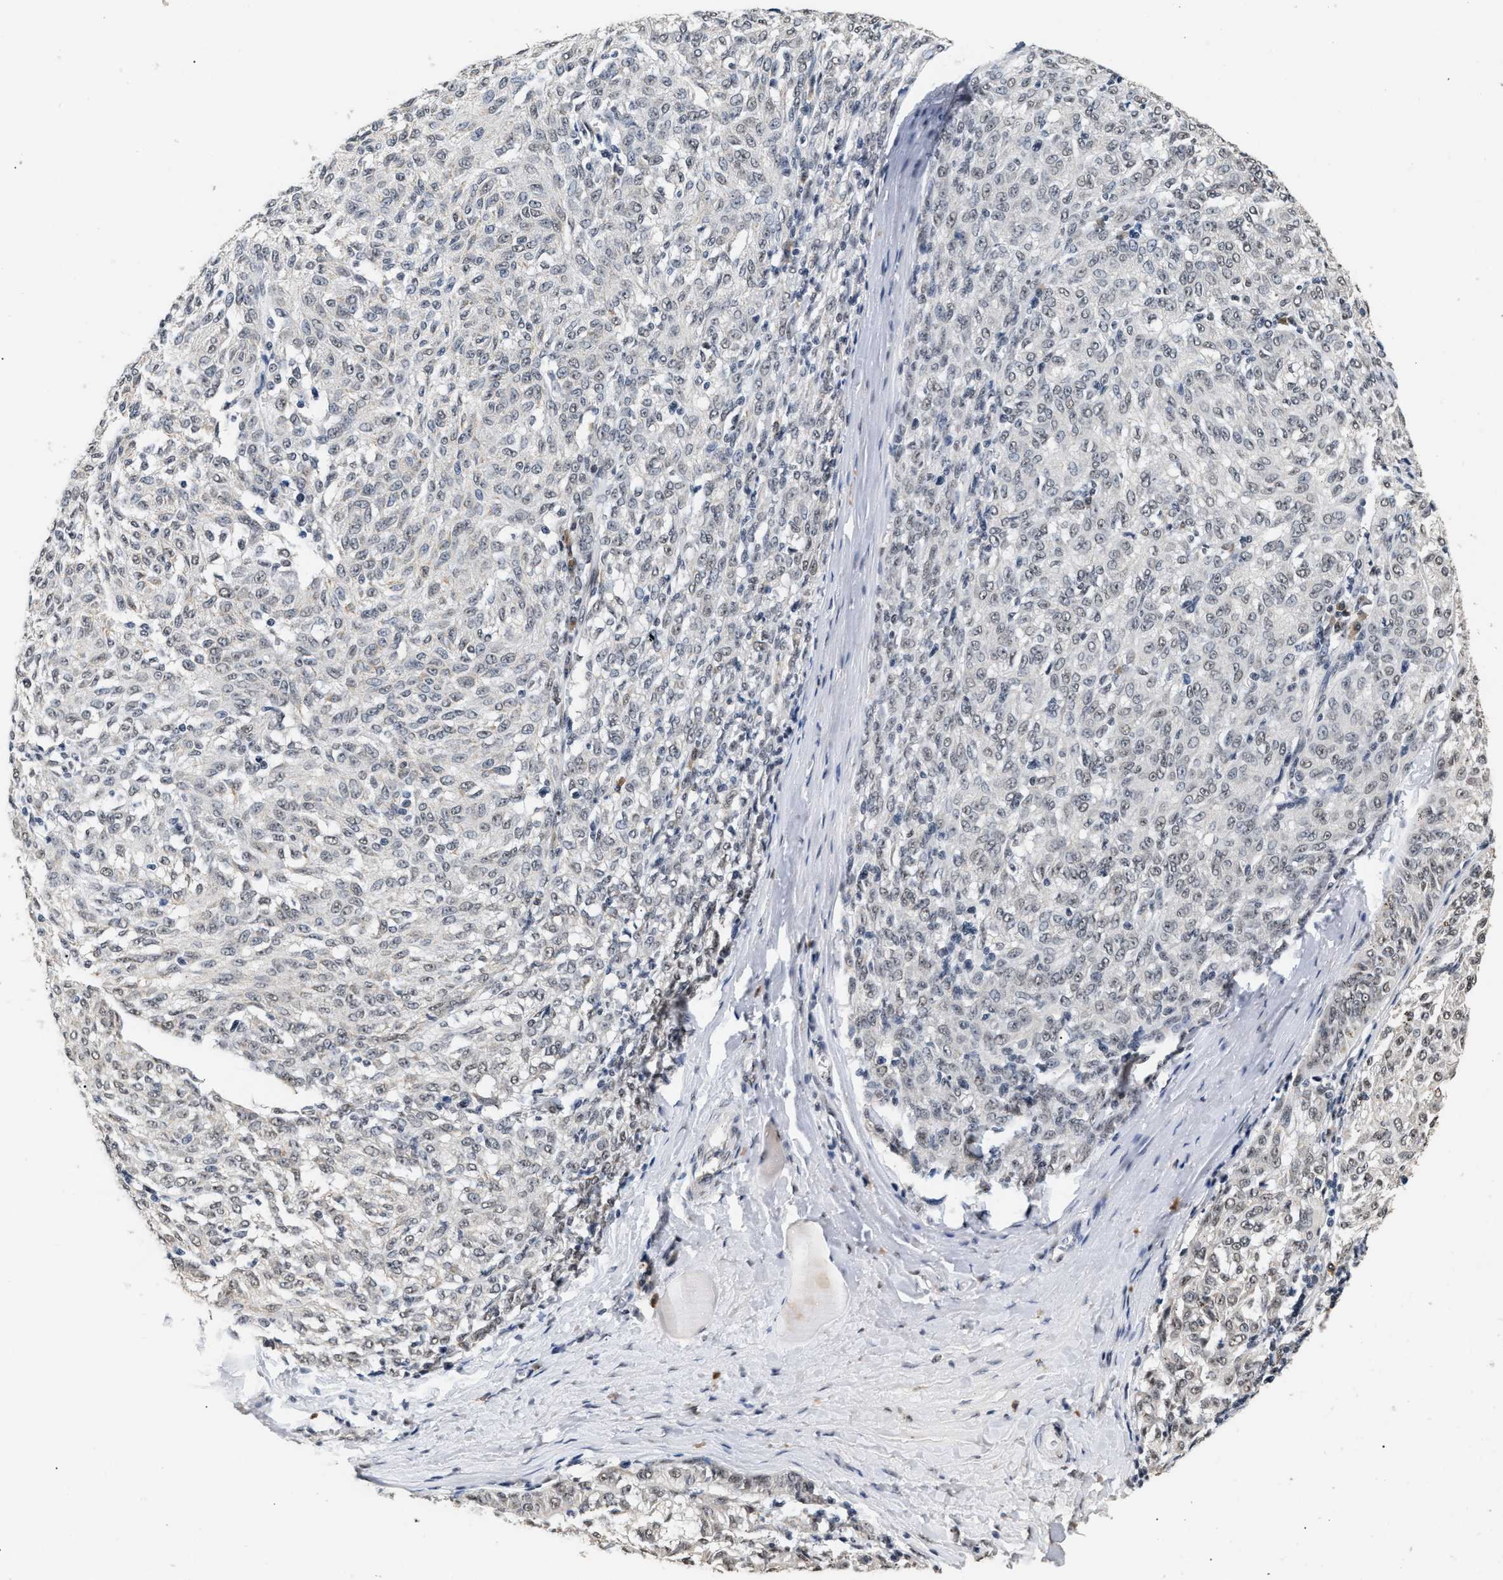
{"staining": {"intensity": "negative", "quantity": "none", "location": "none"}, "tissue": "melanoma", "cell_type": "Tumor cells", "image_type": "cancer", "snomed": [{"axis": "morphology", "description": "Malignant melanoma, NOS"}, {"axis": "topography", "description": "Skin"}], "caption": "Protein analysis of melanoma reveals no significant staining in tumor cells.", "gene": "THOC1", "patient": {"sex": "female", "age": 72}}